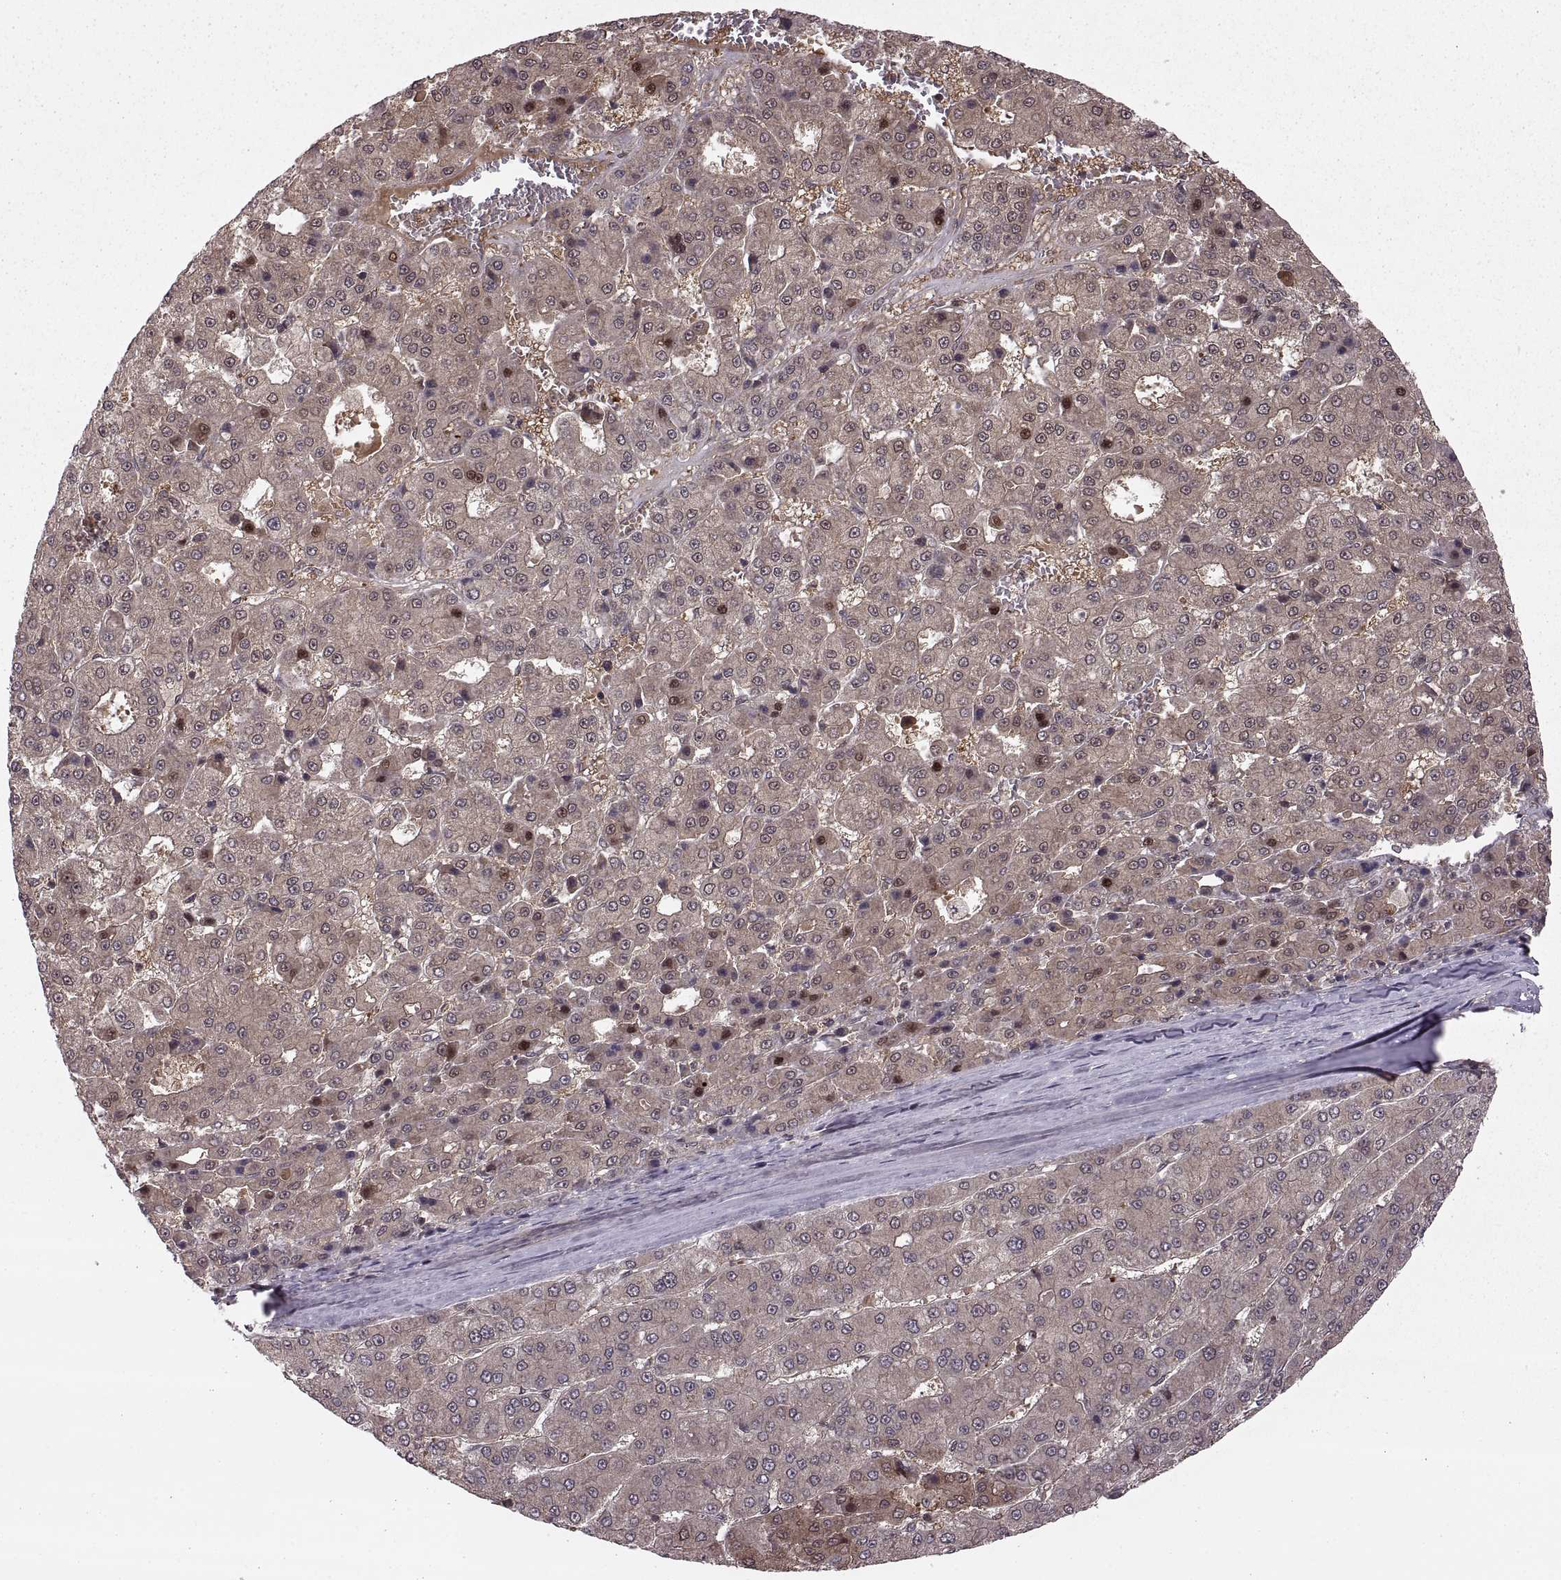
{"staining": {"intensity": "weak", "quantity": ">75%", "location": "cytoplasmic/membranous"}, "tissue": "liver cancer", "cell_type": "Tumor cells", "image_type": "cancer", "snomed": [{"axis": "morphology", "description": "Carcinoma, Hepatocellular, NOS"}, {"axis": "topography", "description": "Liver"}], "caption": "Immunohistochemistry (DAB (3,3'-diaminobenzidine)) staining of human liver cancer exhibits weak cytoplasmic/membranous protein expression in about >75% of tumor cells.", "gene": "DEDD", "patient": {"sex": "male", "age": 70}}